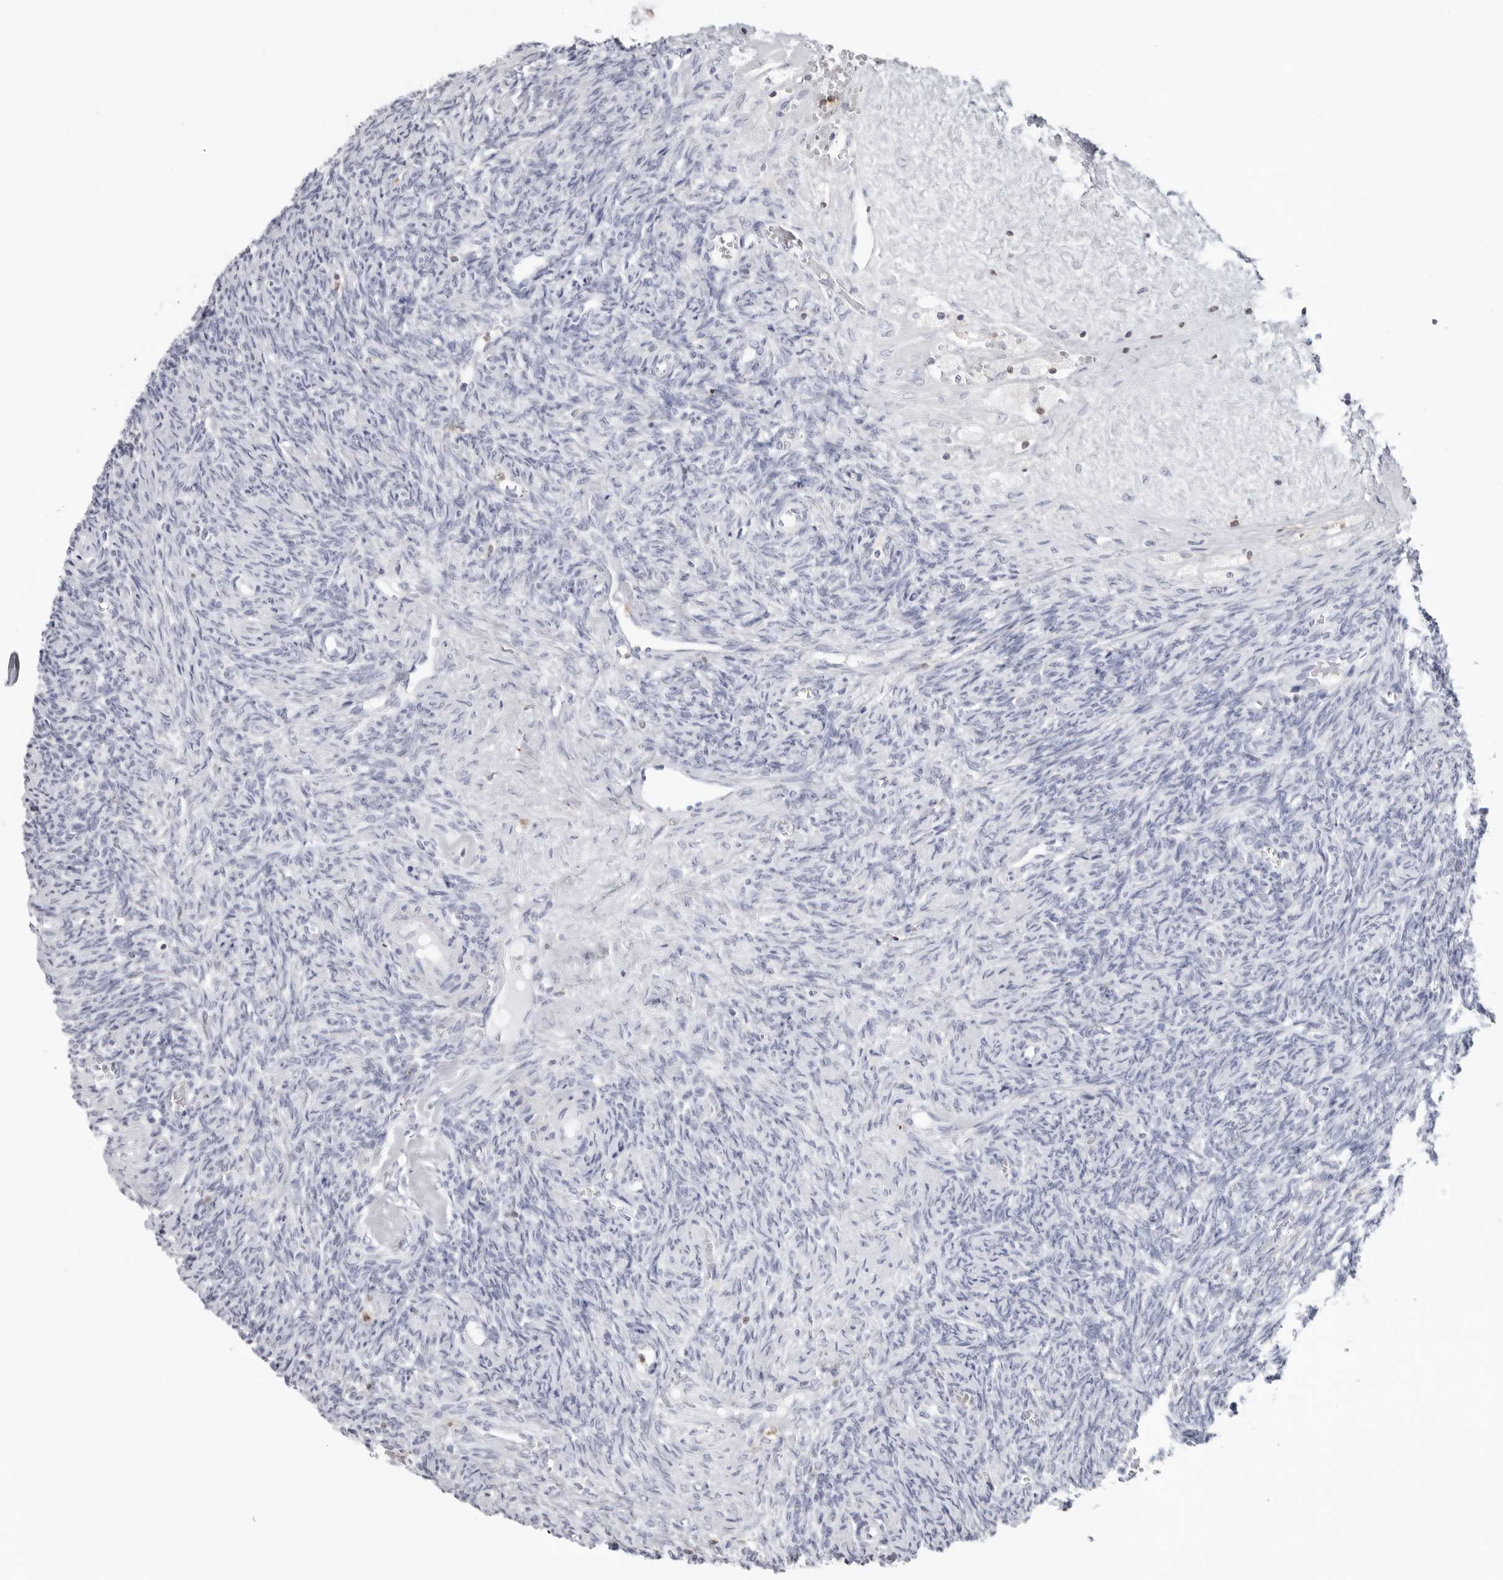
{"staining": {"intensity": "negative", "quantity": "none", "location": "none"}, "tissue": "ovary", "cell_type": "Ovarian stroma cells", "image_type": "normal", "snomed": [{"axis": "morphology", "description": "Normal tissue, NOS"}, {"axis": "topography", "description": "Ovary"}], "caption": "Micrograph shows no protein positivity in ovarian stroma cells of unremarkable ovary.", "gene": "FMNL1", "patient": {"sex": "female", "age": 41}}